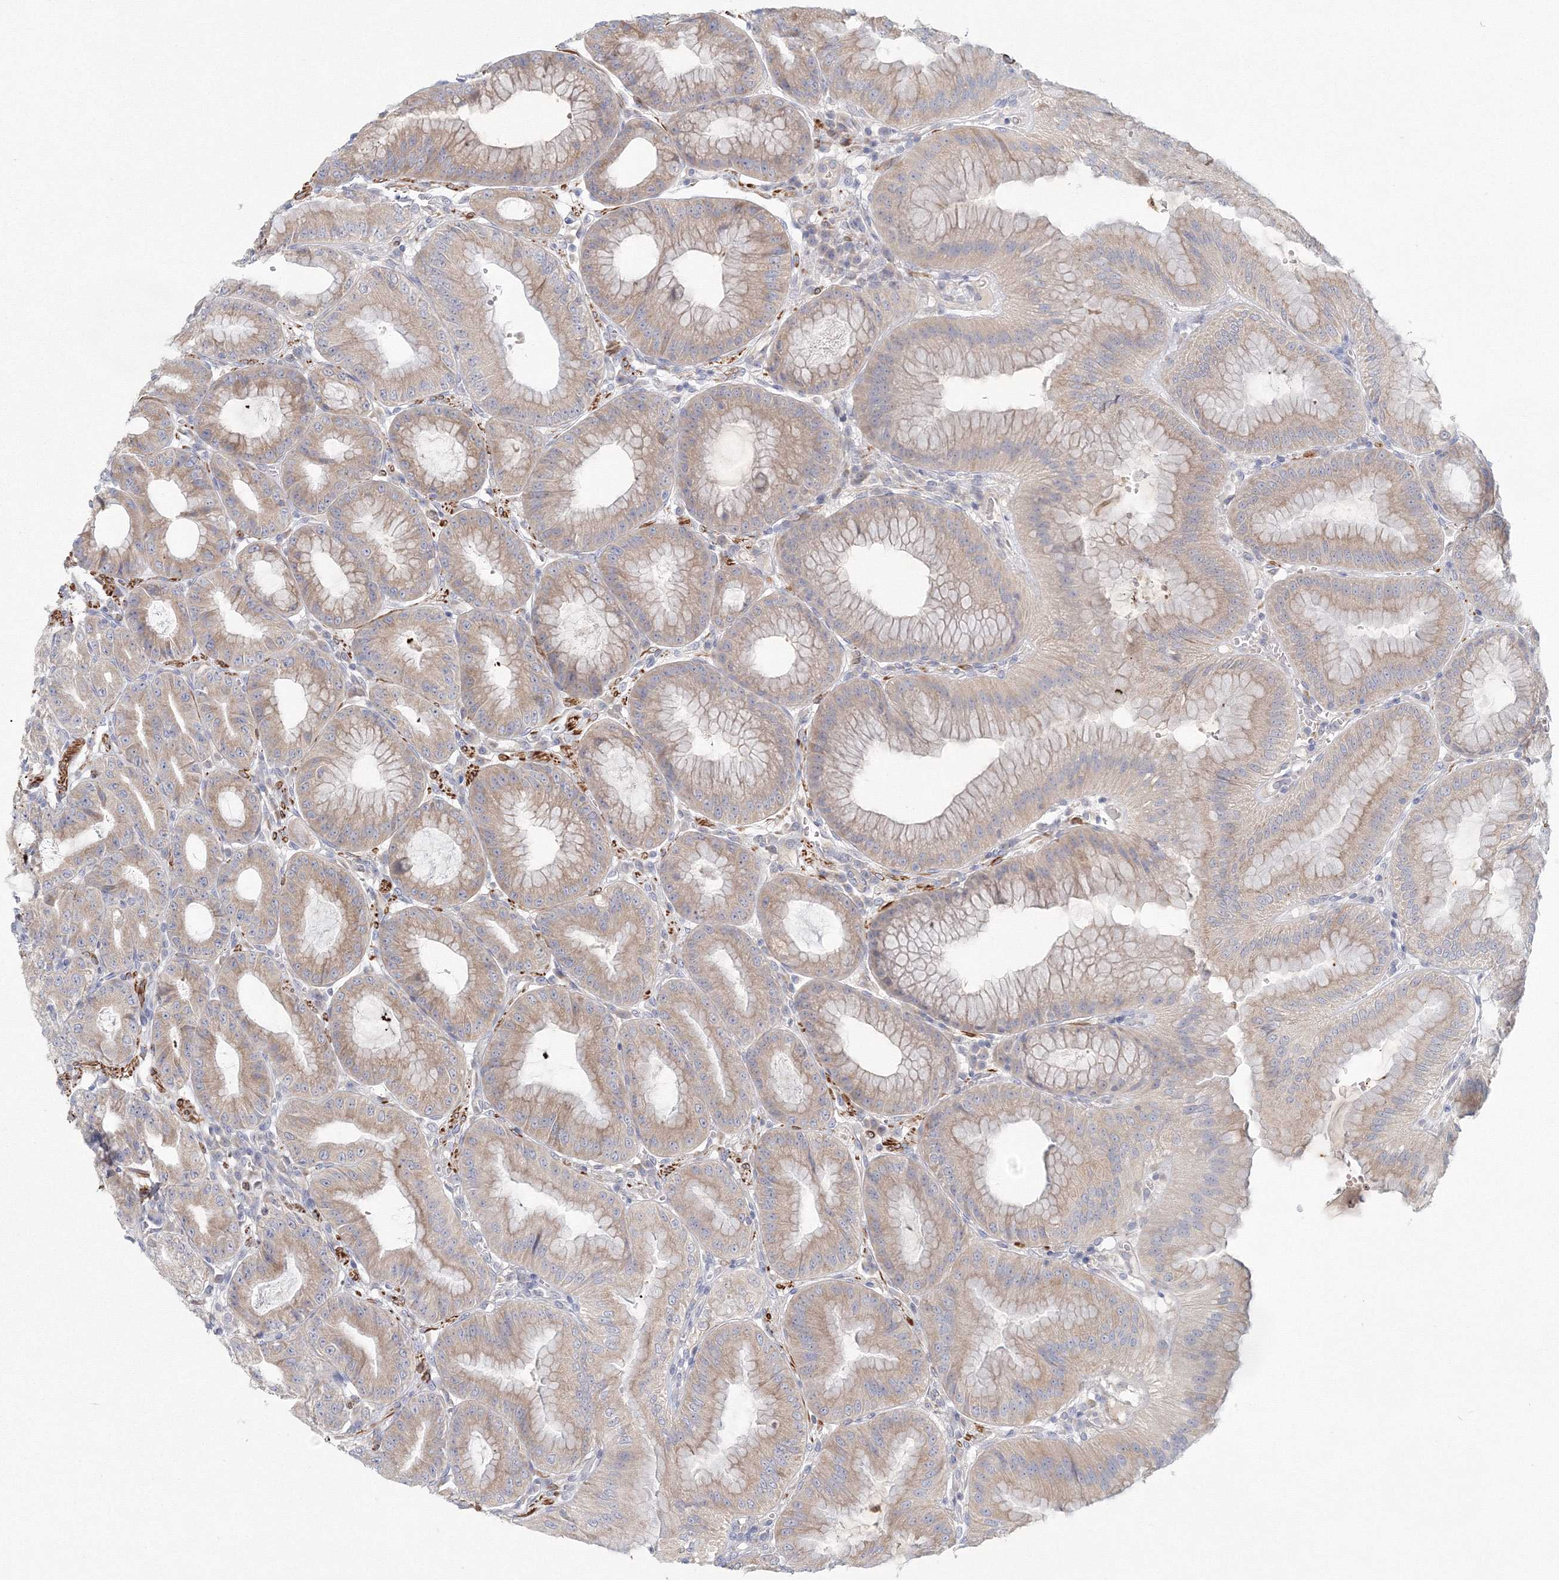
{"staining": {"intensity": "weak", "quantity": "25%-75%", "location": "cytoplasmic/membranous"}, "tissue": "stomach", "cell_type": "Glandular cells", "image_type": "normal", "snomed": [{"axis": "morphology", "description": "Normal tissue, NOS"}, {"axis": "topography", "description": "Stomach, lower"}], "caption": "Immunohistochemistry (IHC) of unremarkable human stomach reveals low levels of weak cytoplasmic/membranous staining in about 25%-75% of glandular cells. The staining was performed using DAB (3,3'-diaminobenzidine) to visualize the protein expression in brown, while the nuclei were stained in blue with hematoxylin (Magnification: 20x).", "gene": "TACC2", "patient": {"sex": "male", "age": 71}}